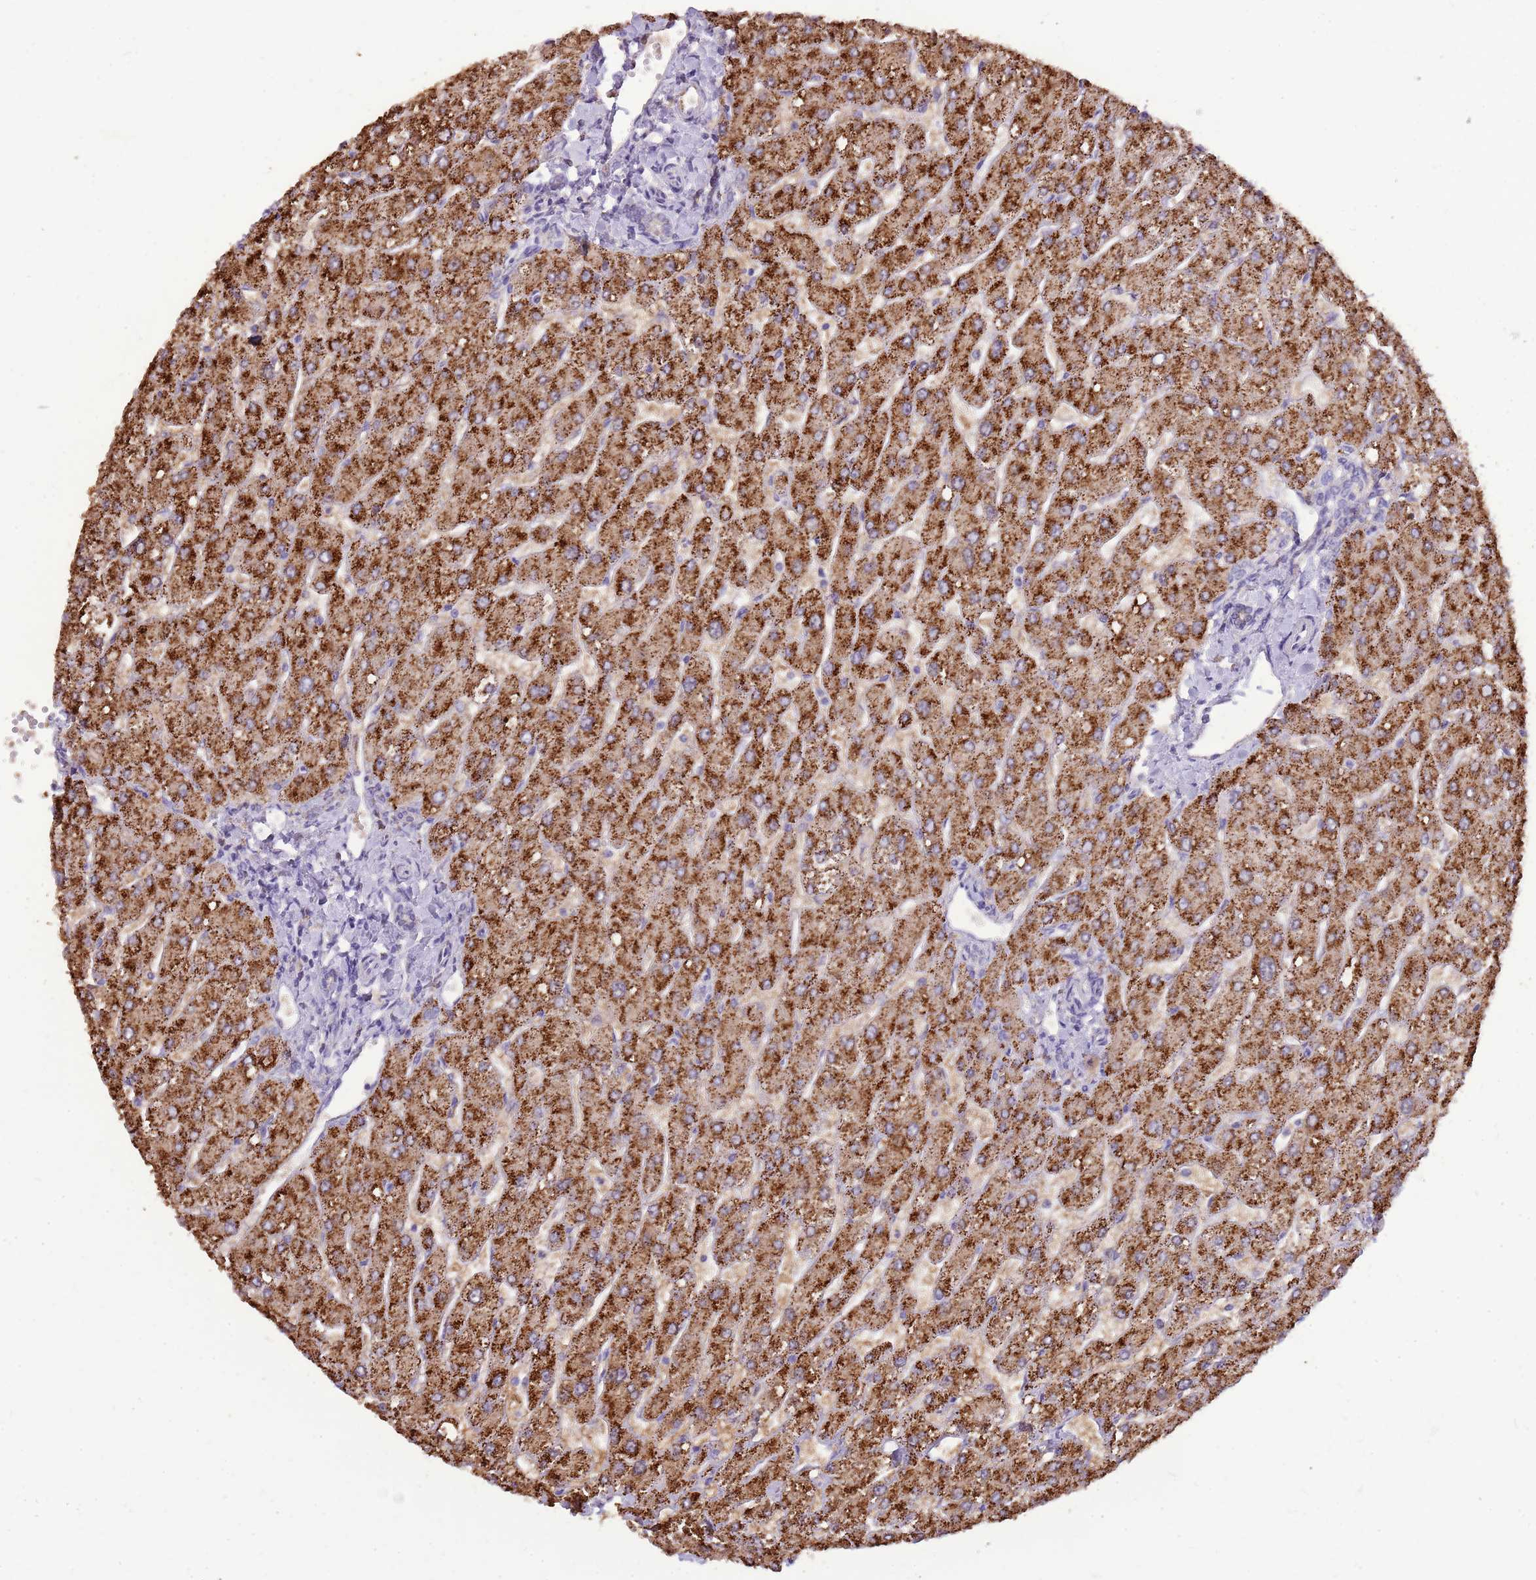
{"staining": {"intensity": "weak", "quantity": "<25%", "location": "cytoplasmic/membranous"}, "tissue": "liver", "cell_type": "Cholangiocytes", "image_type": "normal", "snomed": [{"axis": "morphology", "description": "Normal tissue, NOS"}, {"axis": "topography", "description": "Liver"}], "caption": "Cholangiocytes are negative for protein expression in benign human liver. The staining was performed using DAB (3,3'-diaminobenzidine) to visualize the protein expression in brown, while the nuclei were stained in blue with hematoxylin (Magnification: 20x).", "gene": "PCNX1", "patient": {"sex": "male", "age": 55}}